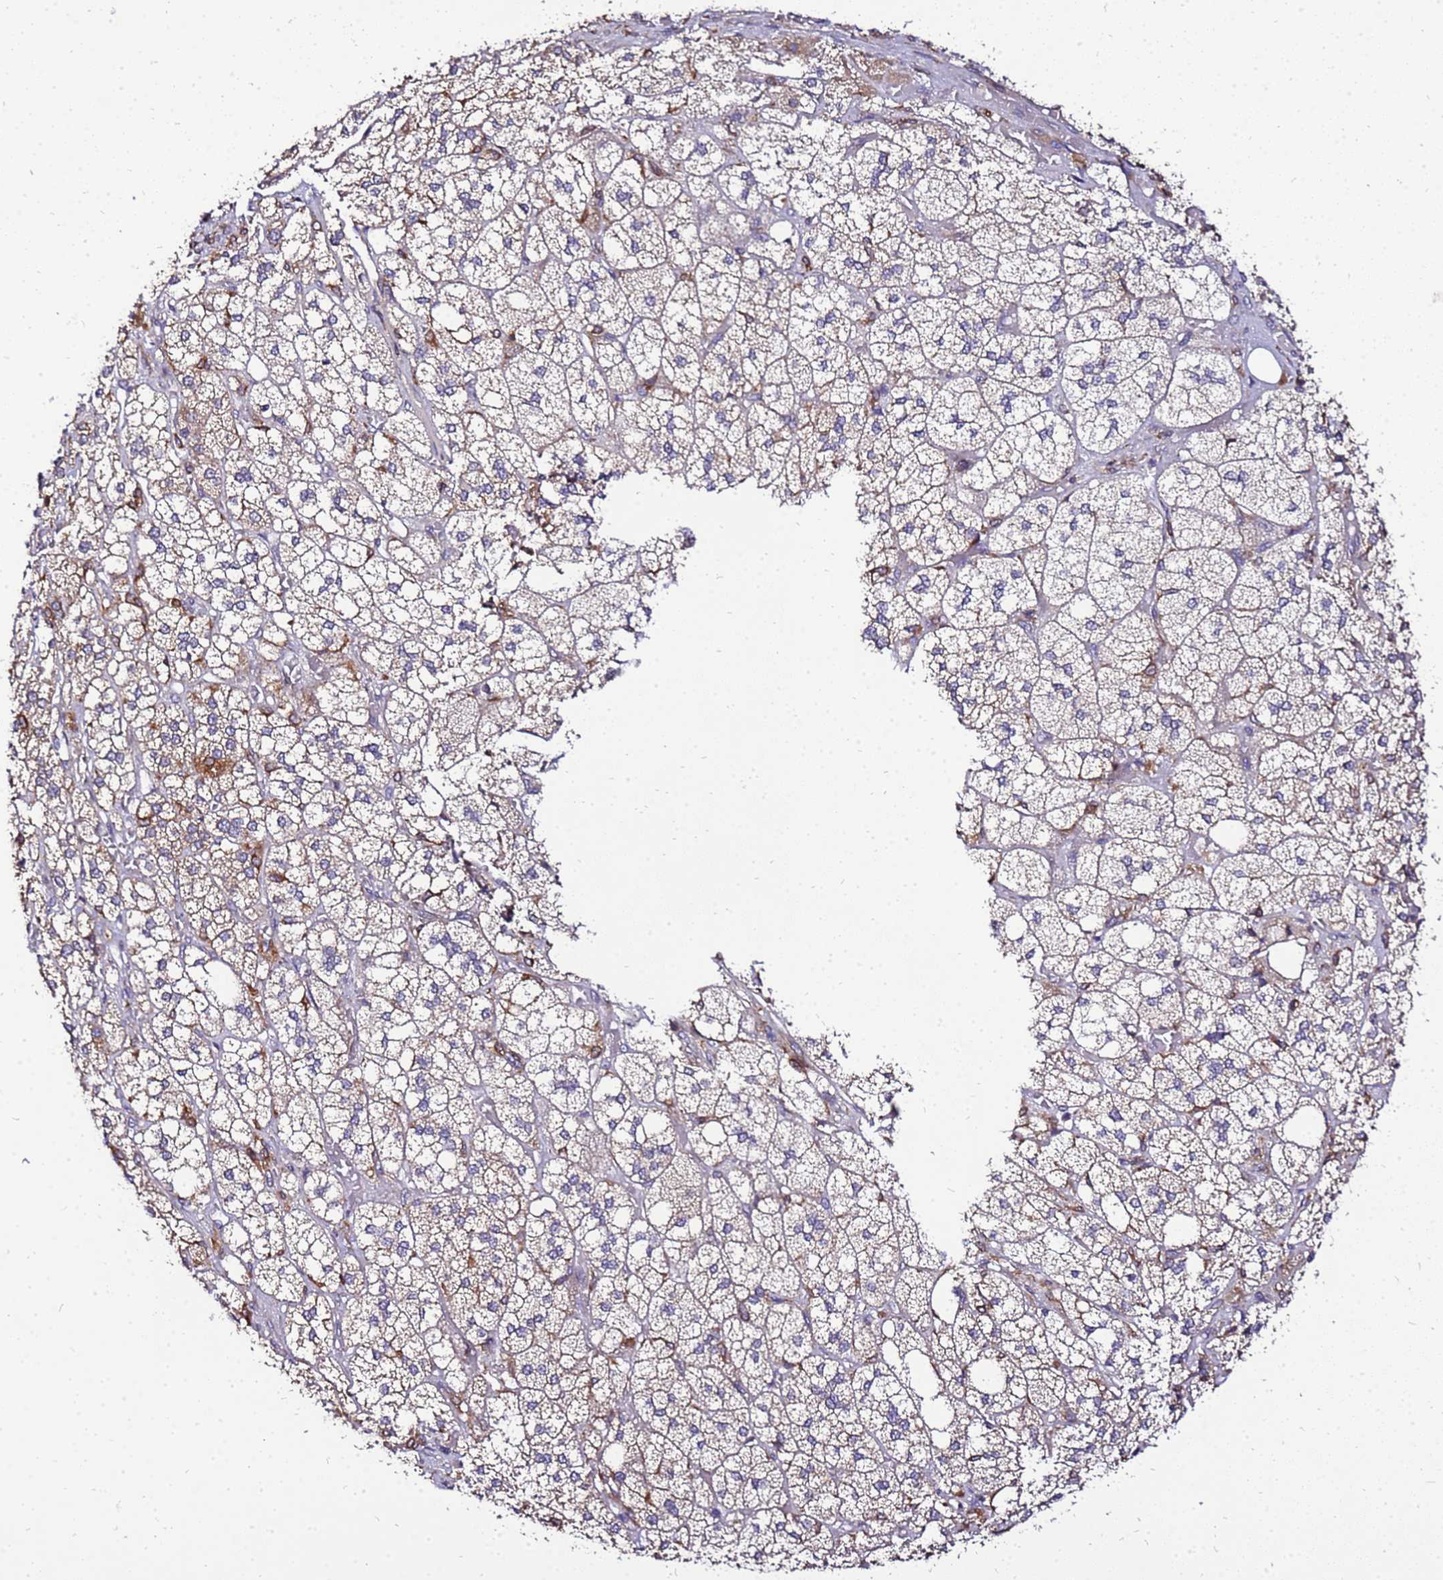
{"staining": {"intensity": "moderate", "quantity": "25%-75%", "location": "cytoplasmic/membranous"}, "tissue": "adrenal gland", "cell_type": "Glandular cells", "image_type": "normal", "snomed": [{"axis": "morphology", "description": "Normal tissue, NOS"}, {"axis": "topography", "description": "Adrenal gland"}], "caption": "Approximately 25%-75% of glandular cells in normal human adrenal gland exhibit moderate cytoplasmic/membranous protein positivity as visualized by brown immunohistochemical staining.", "gene": "ADPGK", "patient": {"sex": "male", "age": 61}}